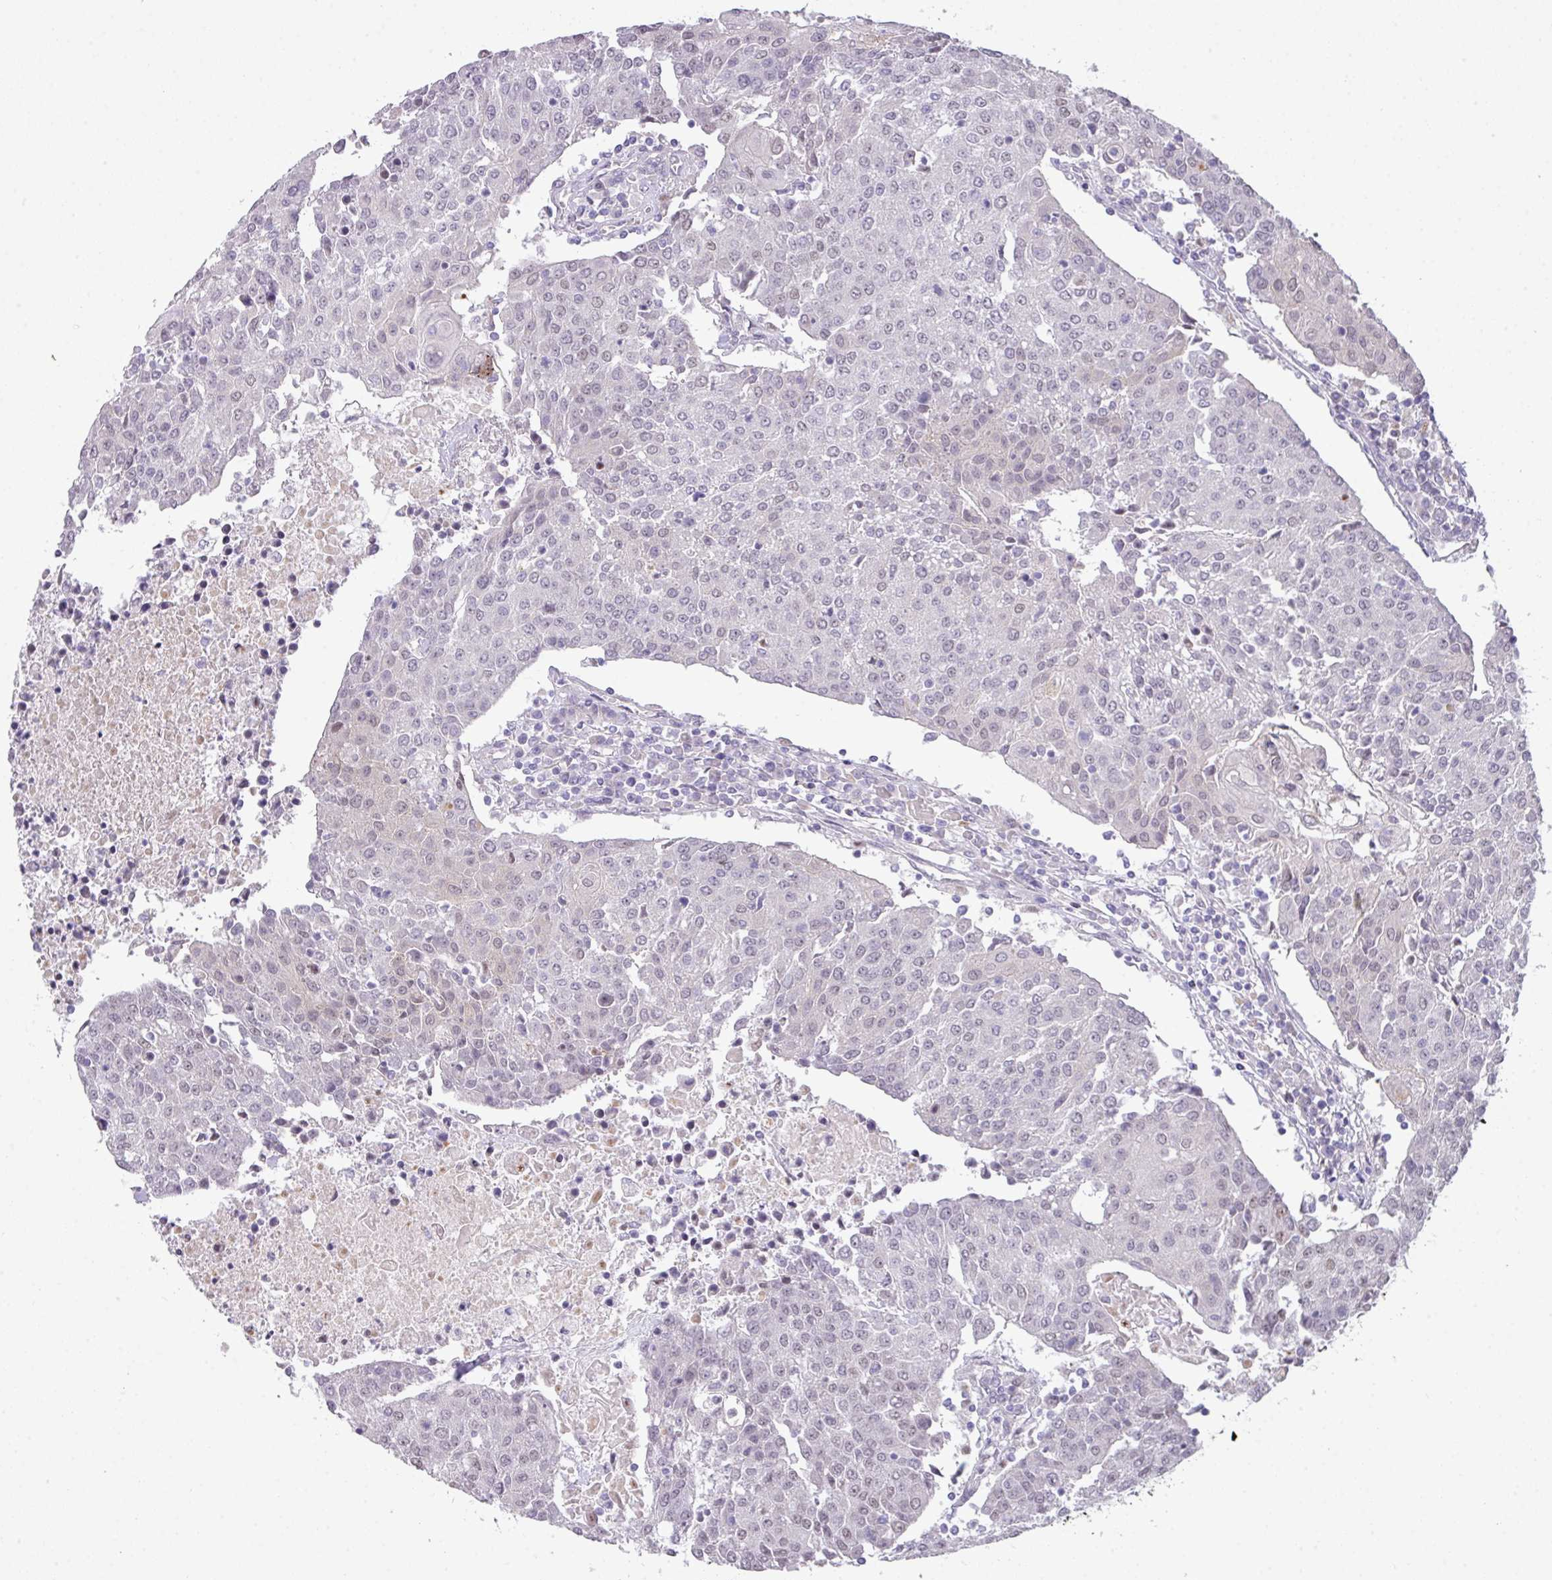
{"staining": {"intensity": "weak", "quantity": "25%-75%", "location": "nuclear"}, "tissue": "urothelial cancer", "cell_type": "Tumor cells", "image_type": "cancer", "snomed": [{"axis": "morphology", "description": "Urothelial carcinoma, High grade"}, {"axis": "topography", "description": "Urinary bladder"}], "caption": "DAB immunohistochemical staining of human urothelial cancer displays weak nuclear protein positivity in approximately 25%-75% of tumor cells.", "gene": "ANKRD13B", "patient": {"sex": "female", "age": 85}}